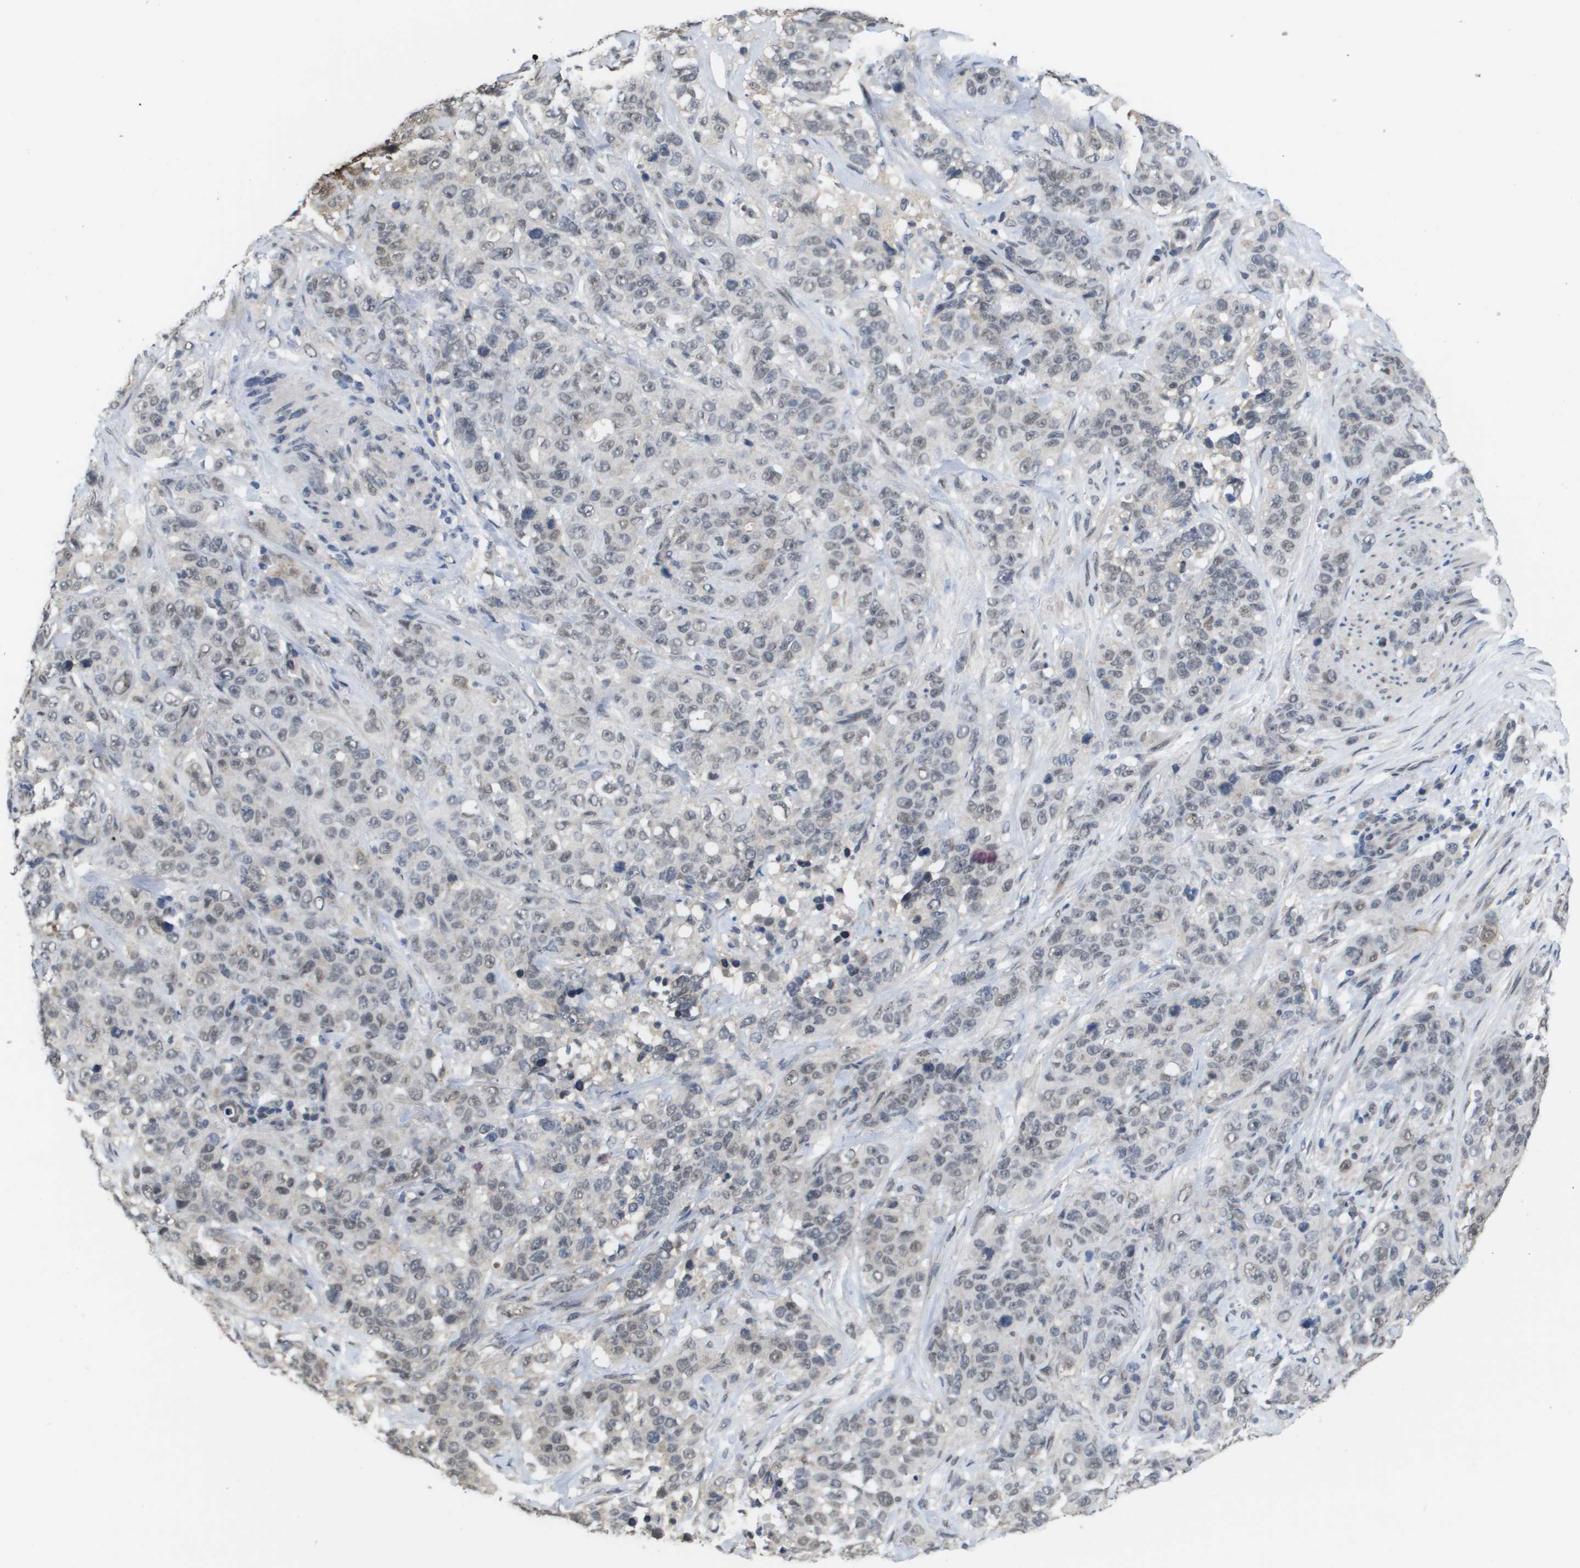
{"staining": {"intensity": "weak", "quantity": "25%-75%", "location": "nuclear"}, "tissue": "stomach cancer", "cell_type": "Tumor cells", "image_type": "cancer", "snomed": [{"axis": "morphology", "description": "Adenocarcinoma, NOS"}, {"axis": "topography", "description": "Stomach"}], "caption": "This photomicrograph displays immunohistochemistry (IHC) staining of stomach cancer (adenocarcinoma), with low weak nuclear expression in approximately 25%-75% of tumor cells.", "gene": "AMBRA1", "patient": {"sex": "male", "age": 48}}